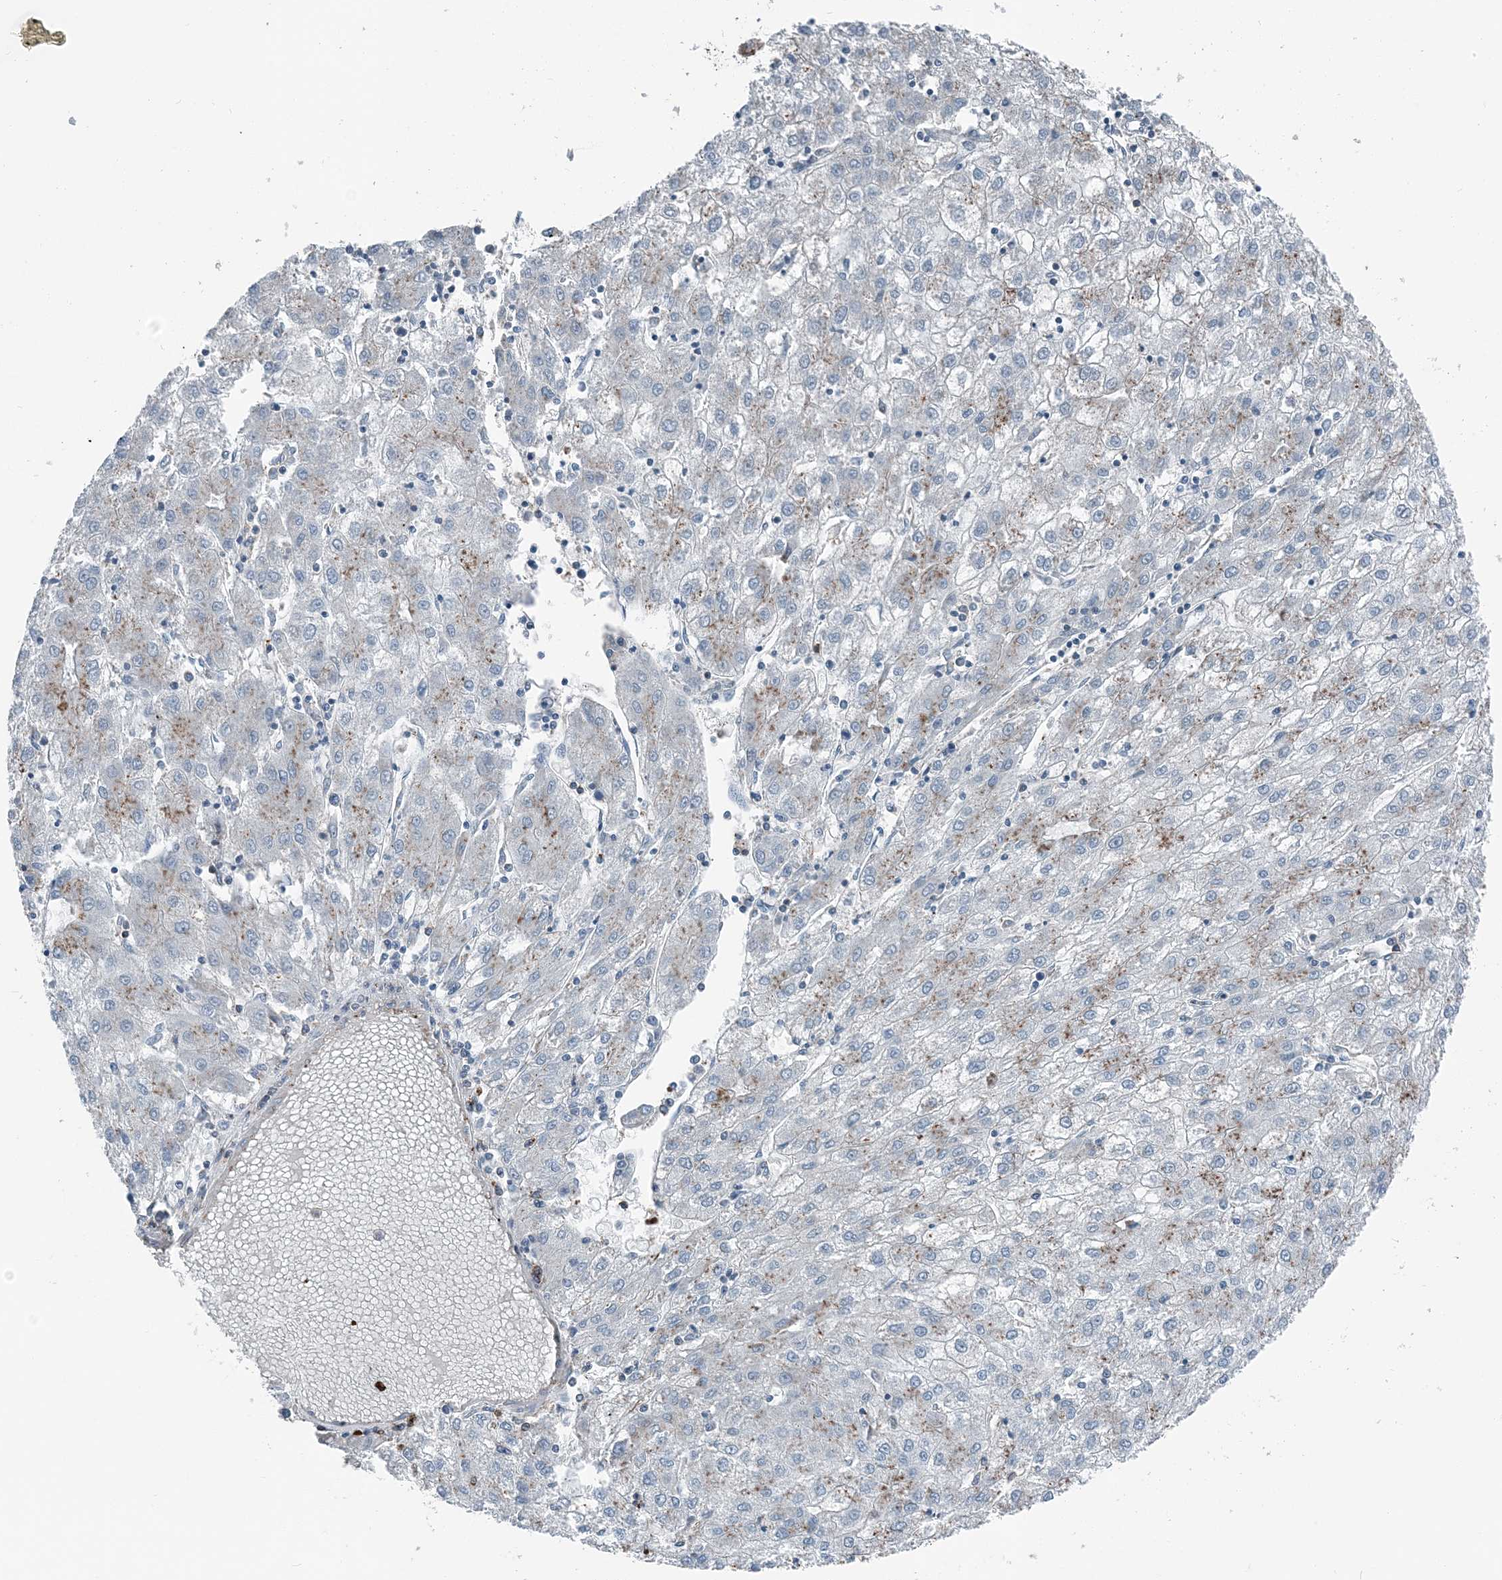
{"staining": {"intensity": "moderate", "quantity": "<25%", "location": "cytoplasmic/membranous"}, "tissue": "liver cancer", "cell_type": "Tumor cells", "image_type": "cancer", "snomed": [{"axis": "morphology", "description": "Carcinoma, Hepatocellular, NOS"}, {"axis": "topography", "description": "Liver"}], "caption": "Liver hepatocellular carcinoma stained for a protein exhibits moderate cytoplasmic/membranous positivity in tumor cells. The staining is performed using DAB brown chromogen to label protein expression. The nuclei are counter-stained blue using hematoxylin.", "gene": "CFL1", "patient": {"sex": "male", "age": 72}}